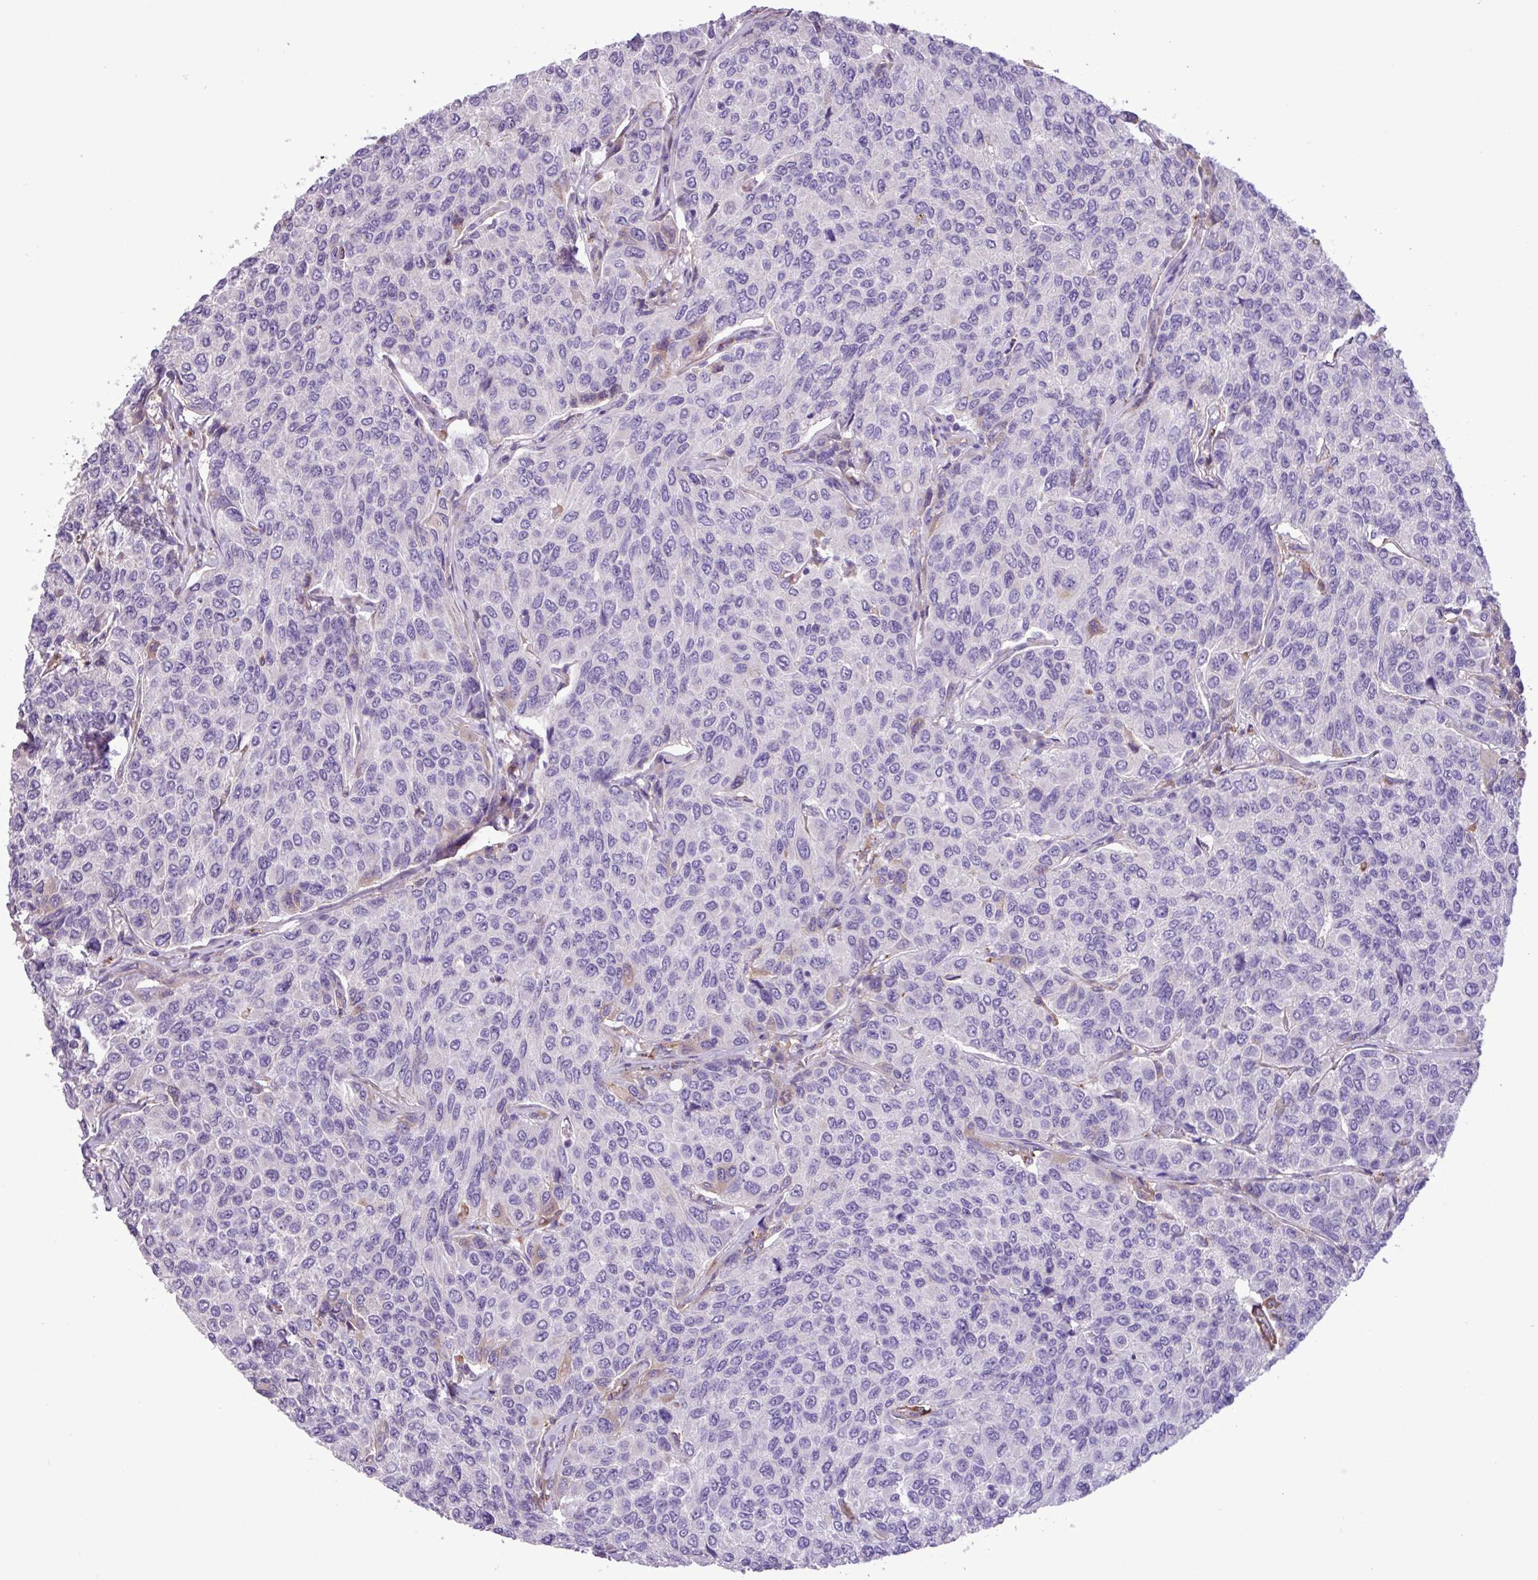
{"staining": {"intensity": "negative", "quantity": "none", "location": "none"}, "tissue": "breast cancer", "cell_type": "Tumor cells", "image_type": "cancer", "snomed": [{"axis": "morphology", "description": "Duct carcinoma"}, {"axis": "topography", "description": "Breast"}], "caption": "Tumor cells show no significant staining in breast intraductal carcinoma. (IHC, brightfield microscopy, high magnification).", "gene": "CD248", "patient": {"sex": "female", "age": 55}}